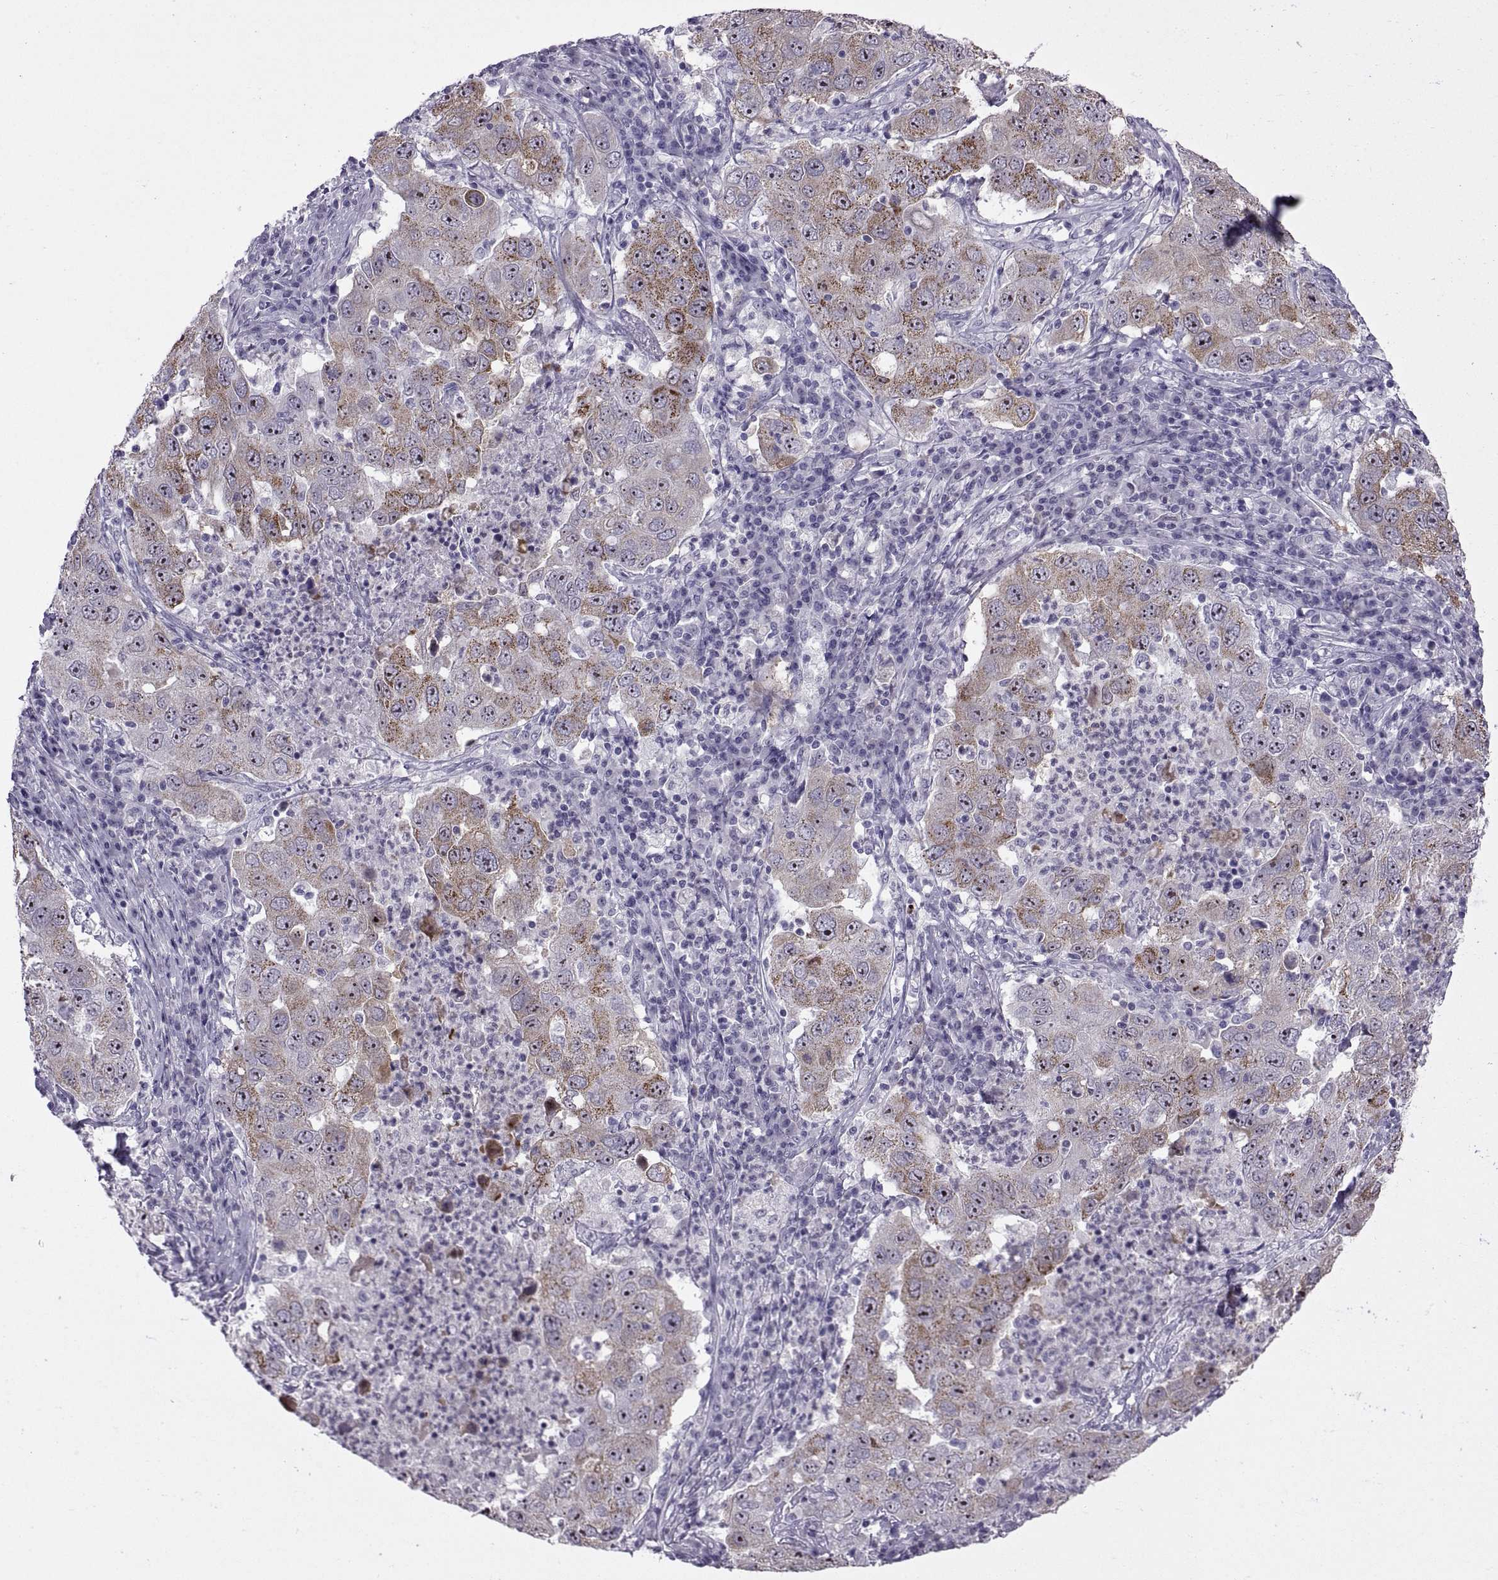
{"staining": {"intensity": "moderate", "quantity": "25%-75%", "location": "cytoplasmic/membranous"}, "tissue": "lung cancer", "cell_type": "Tumor cells", "image_type": "cancer", "snomed": [{"axis": "morphology", "description": "Adenocarcinoma, NOS"}, {"axis": "topography", "description": "Lung"}], "caption": "Immunohistochemical staining of lung cancer exhibits moderate cytoplasmic/membranous protein expression in about 25%-75% of tumor cells. (Brightfield microscopy of DAB IHC at high magnification).", "gene": "ASIC2", "patient": {"sex": "male", "age": 73}}